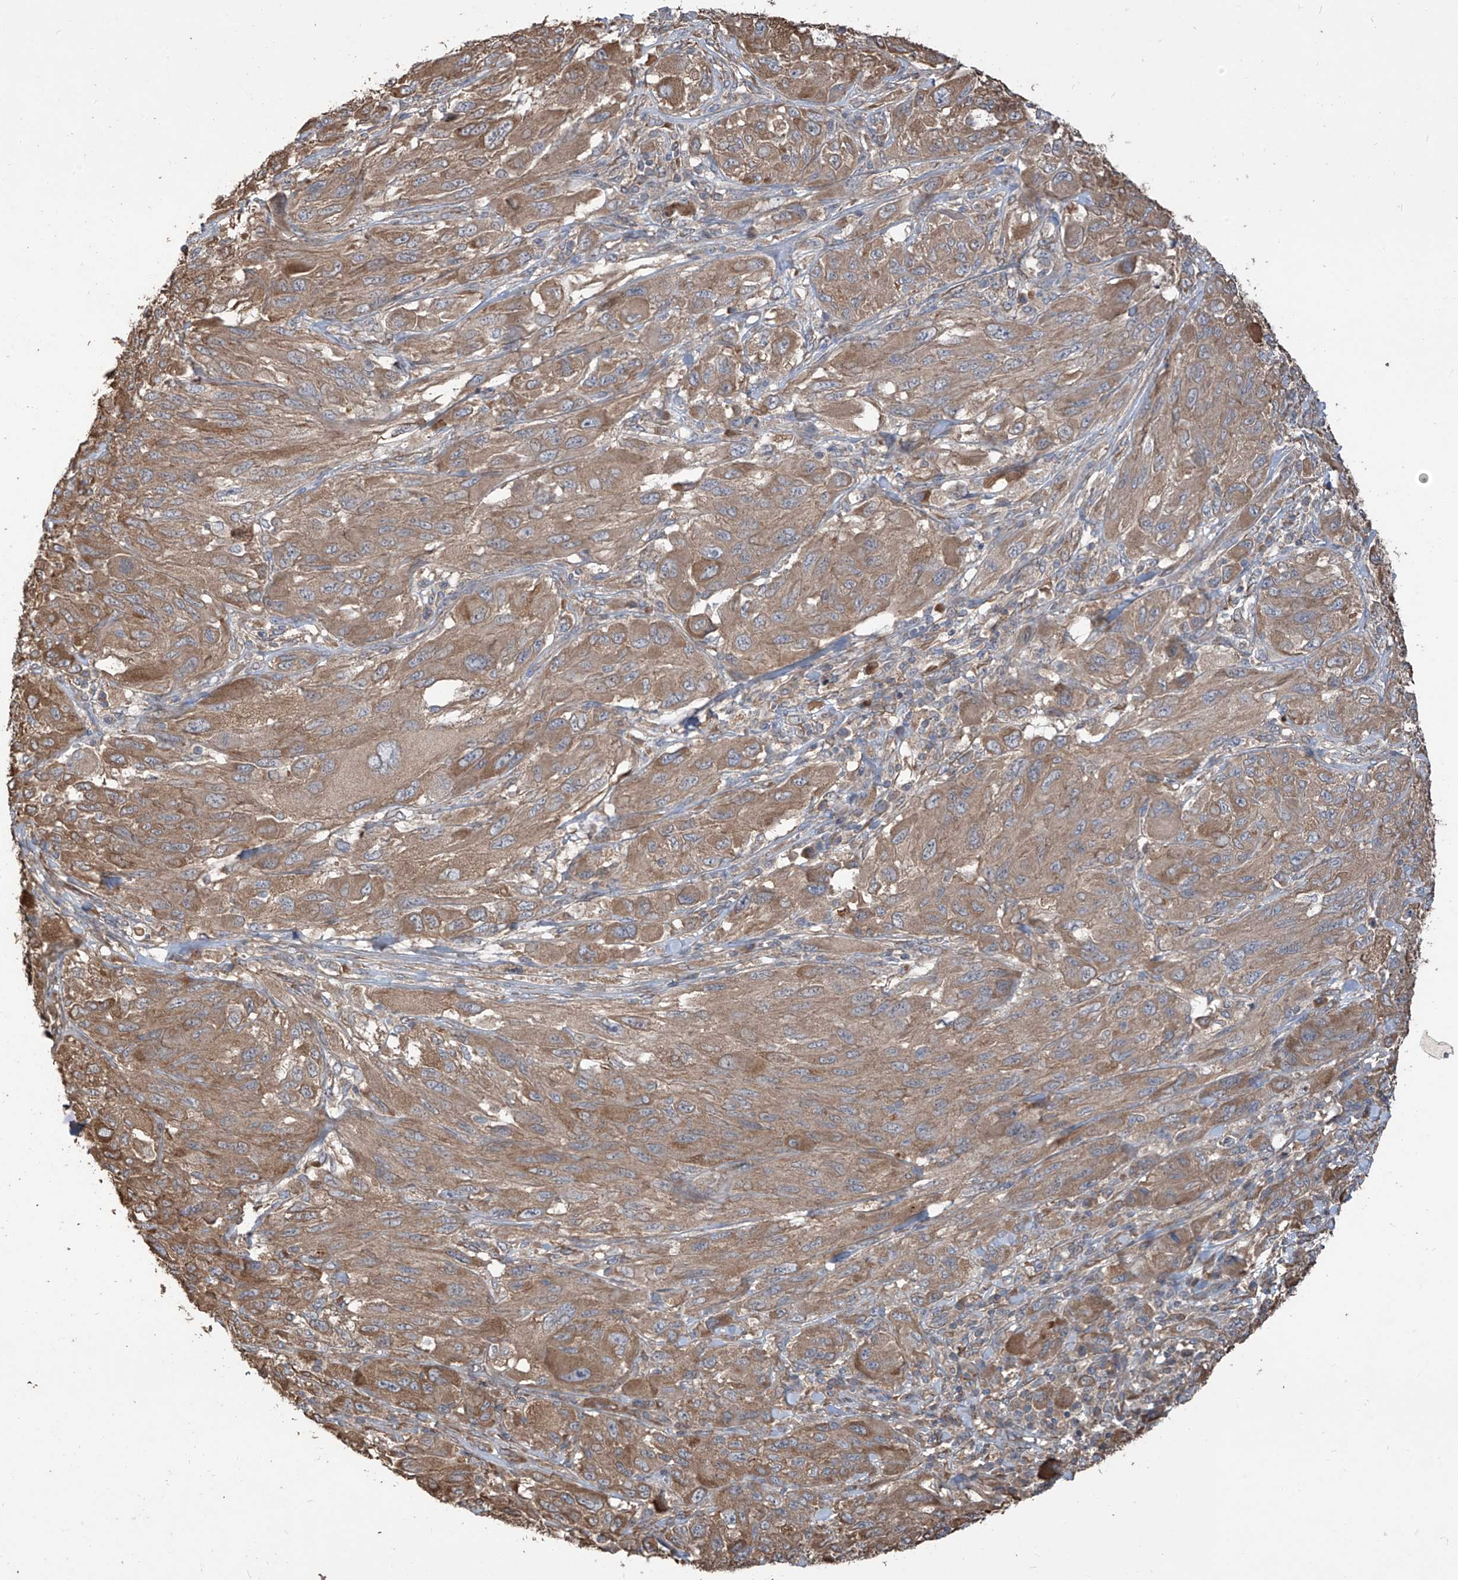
{"staining": {"intensity": "moderate", "quantity": ">75%", "location": "cytoplasmic/membranous"}, "tissue": "melanoma", "cell_type": "Tumor cells", "image_type": "cancer", "snomed": [{"axis": "morphology", "description": "Malignant melanoma, NOS"}, {"axis": "topography", "description": "Skin"}], "caption": "Malignant melanoma tissue reveals moderate cytoplasmic/membranous expression in about >75% of tumor cells (DAB (3,3'-diaminobenzidine) IHC with brightfield microscopy, high magnification).", "gene": "AGBL5", "patient": {"sex": "female", "age": 91}}